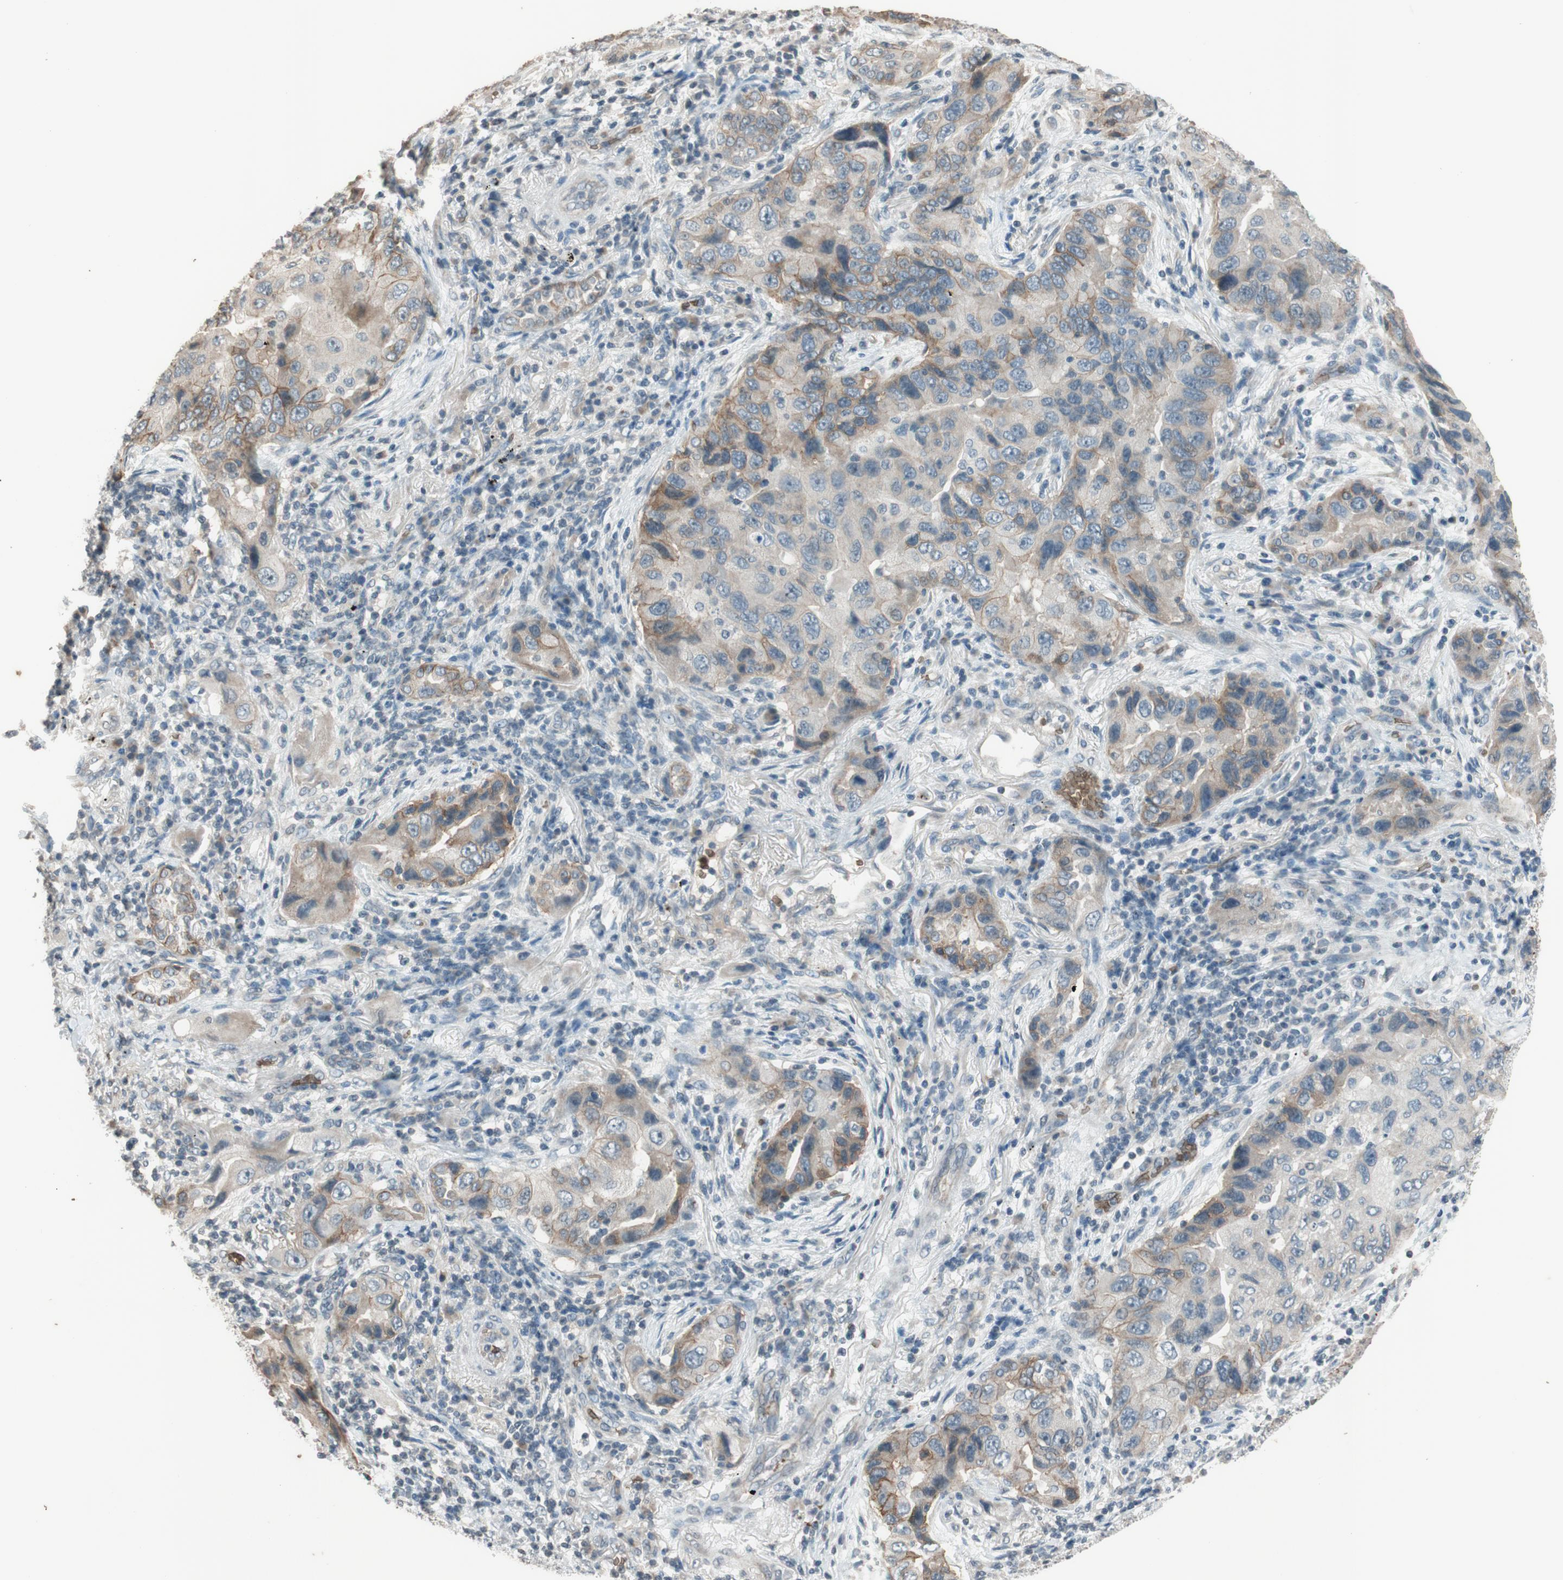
{"staining": {"intensity": "moderate", "quantity": "25%-75%", "location": "cytoplasmic/membranous"}, "tissue": "lung cancer", "cell_type": "Tumor cells", "image_type": "cancer", "snomed": [{"axis": "morphology", "description": "Adenocarcinoma, NOS"}, {"axis": "topography", "description": "Lung"}], "caption": "A brown stain highlights moderate cytoplasmic/membranous positivity of a protein in adenocarcinoma (lung) tumor cells.", "gene": "GYPC", "patient": {"sex": "female", "age": 65}}